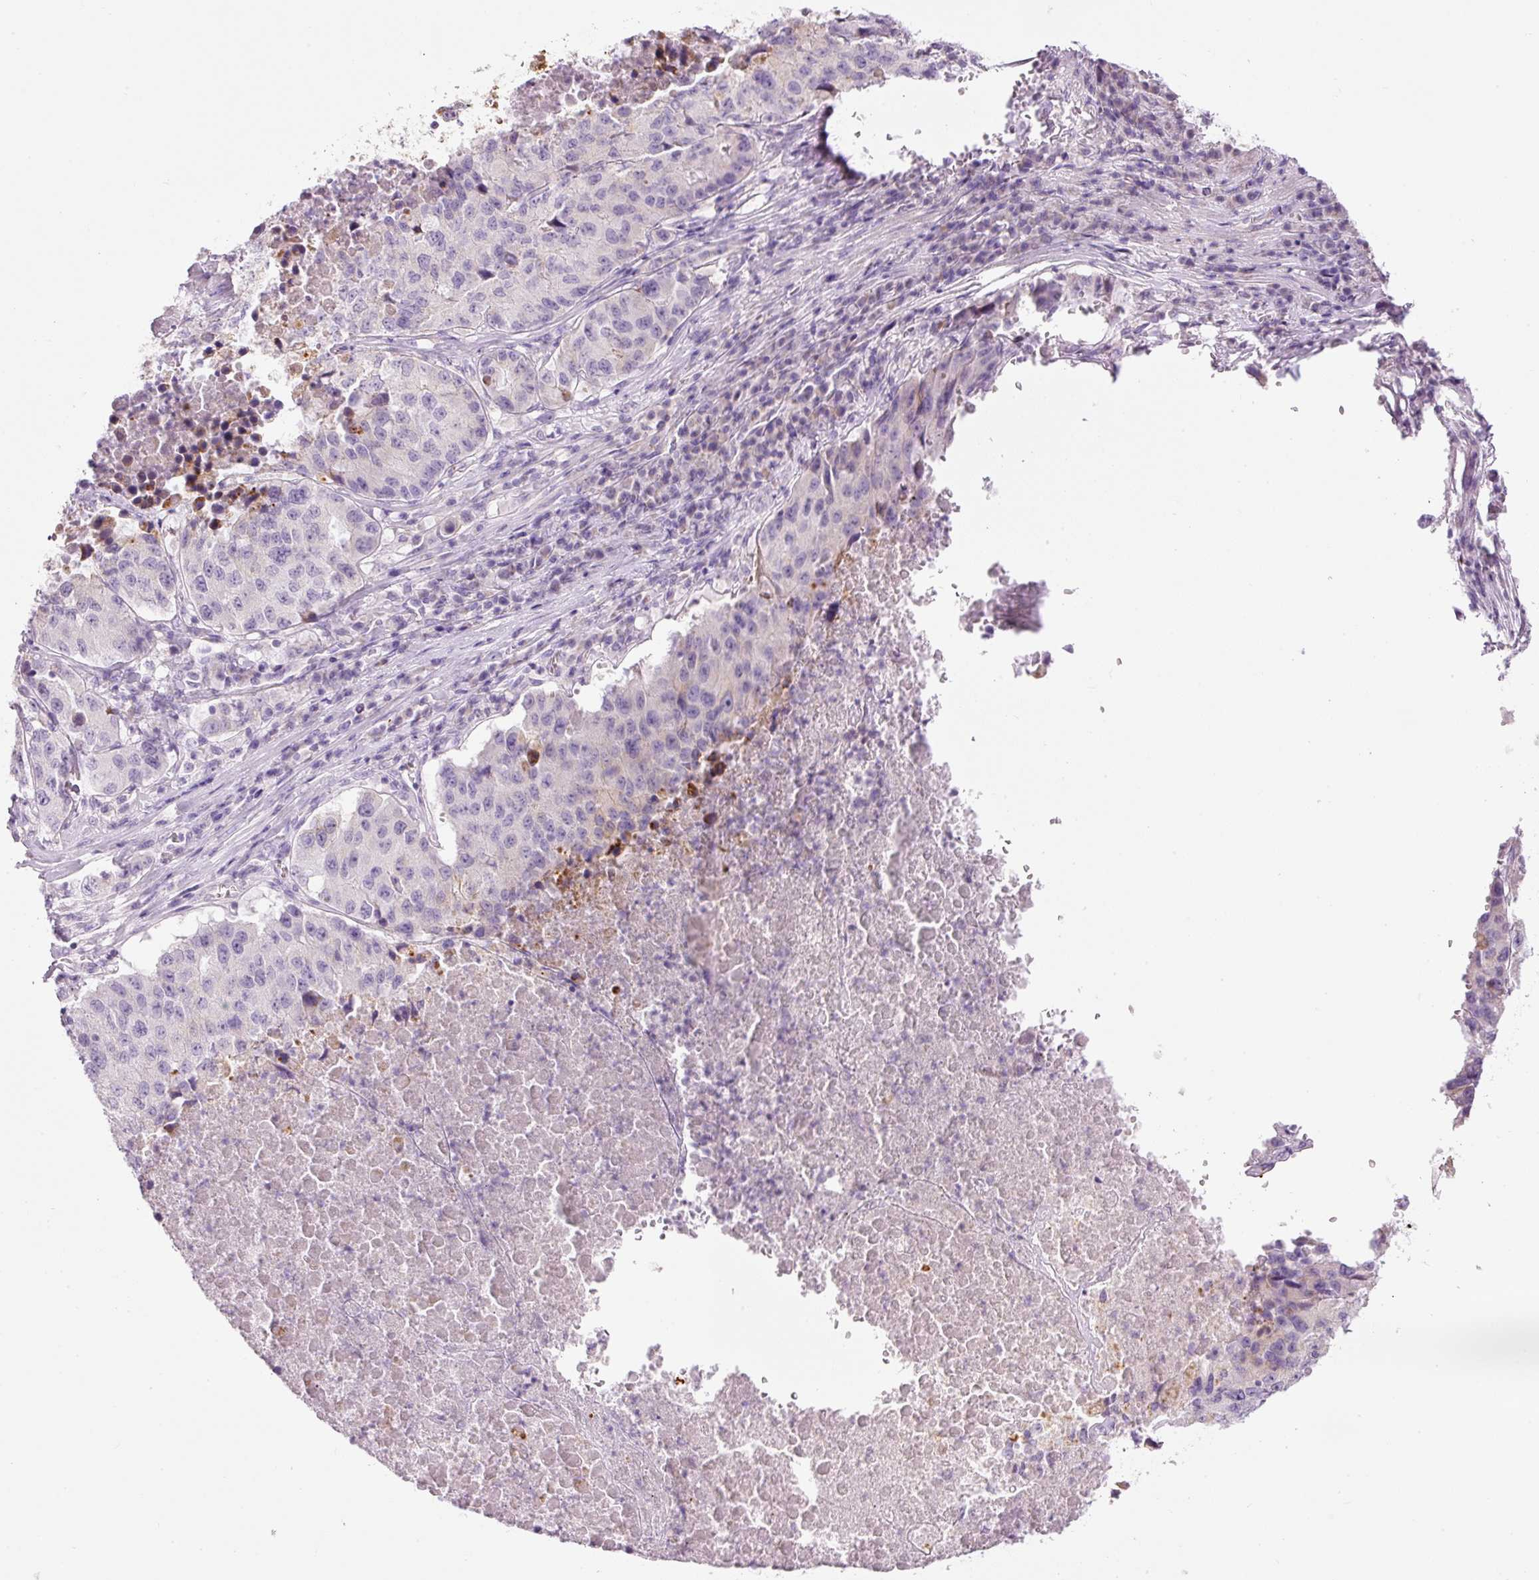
{"staining": {"intensity": "negative", "quantity": "none", "location": "none"}, "tissue": "stomach cancer", "cell_type": "Tumor cells", "image_type": "cancer", "snomed": [{"axis": "morphology", "description": "Adenocarcinoma, NOS"}, {"axis": "topography", "description": "Stomach"}], "caption": "An IHC histopathology image of stomach cancer (adenocarcinoma) is shown. There is no staining in tumor cells of stomach cancer (adenocarcinoma).", "gene": "CARD16", "patient": {"sex": "male", "age": 71}}